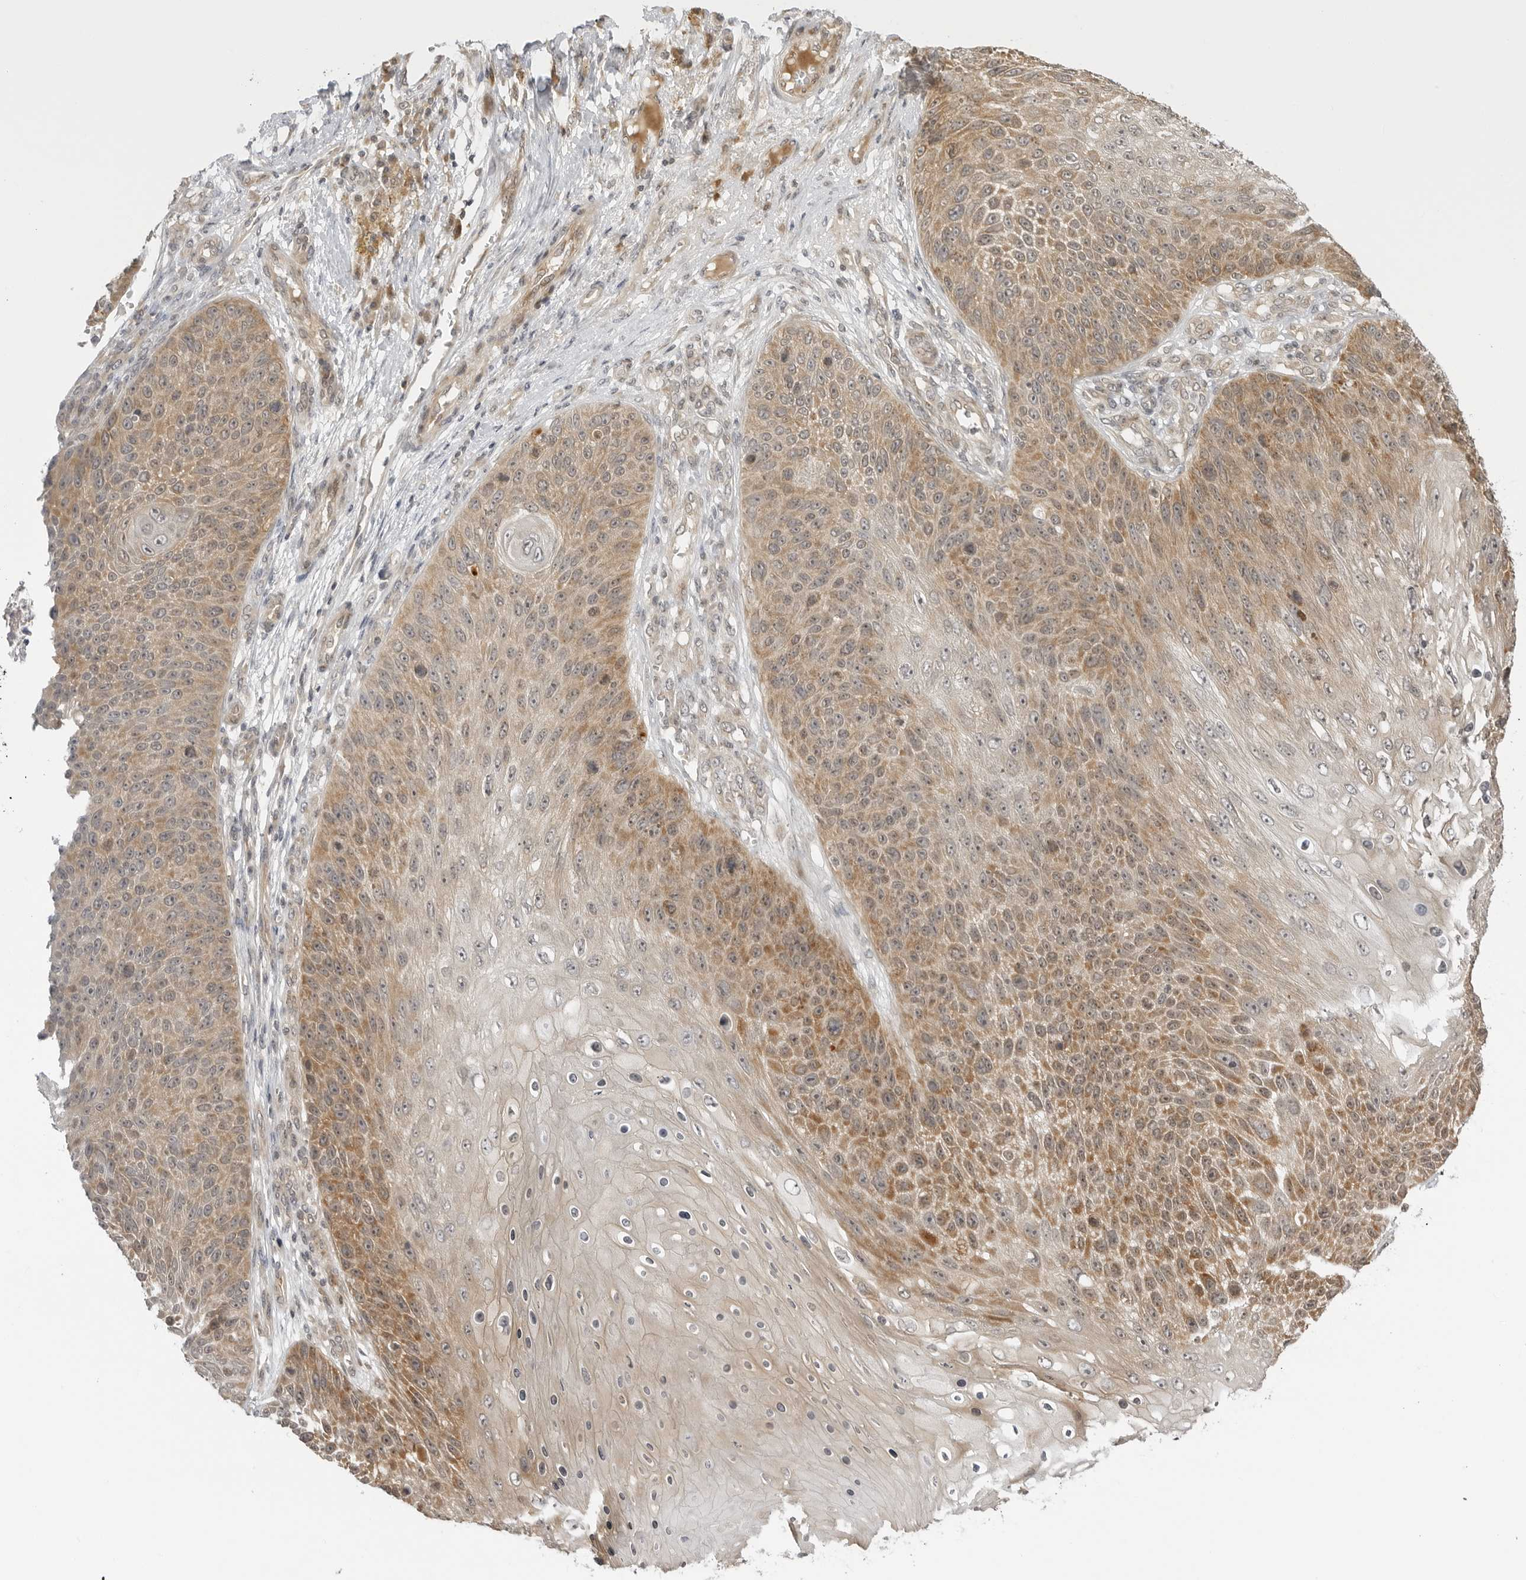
{"staining": {"intensity": "moderate", "quantity": "25%-75%", "location": "cytoplasmic/membranous"}, "tissue": "skin cancer", "cell_type": "Tumor cells", "image_type": "cancer", "snomed": [{"axis": "morphology", "description": "Squamous cell carcinoma, NOS"}, {"axis": "topography", "description": "Skin"}], "caption": "Skin cancer stained with a brown dye reveals moderate cytoplasmic/membranous positive staining in about 25%-75% of tumor cells.", "gene": "PRRC2C", "patient": {"sex": "female", "age": 88}}